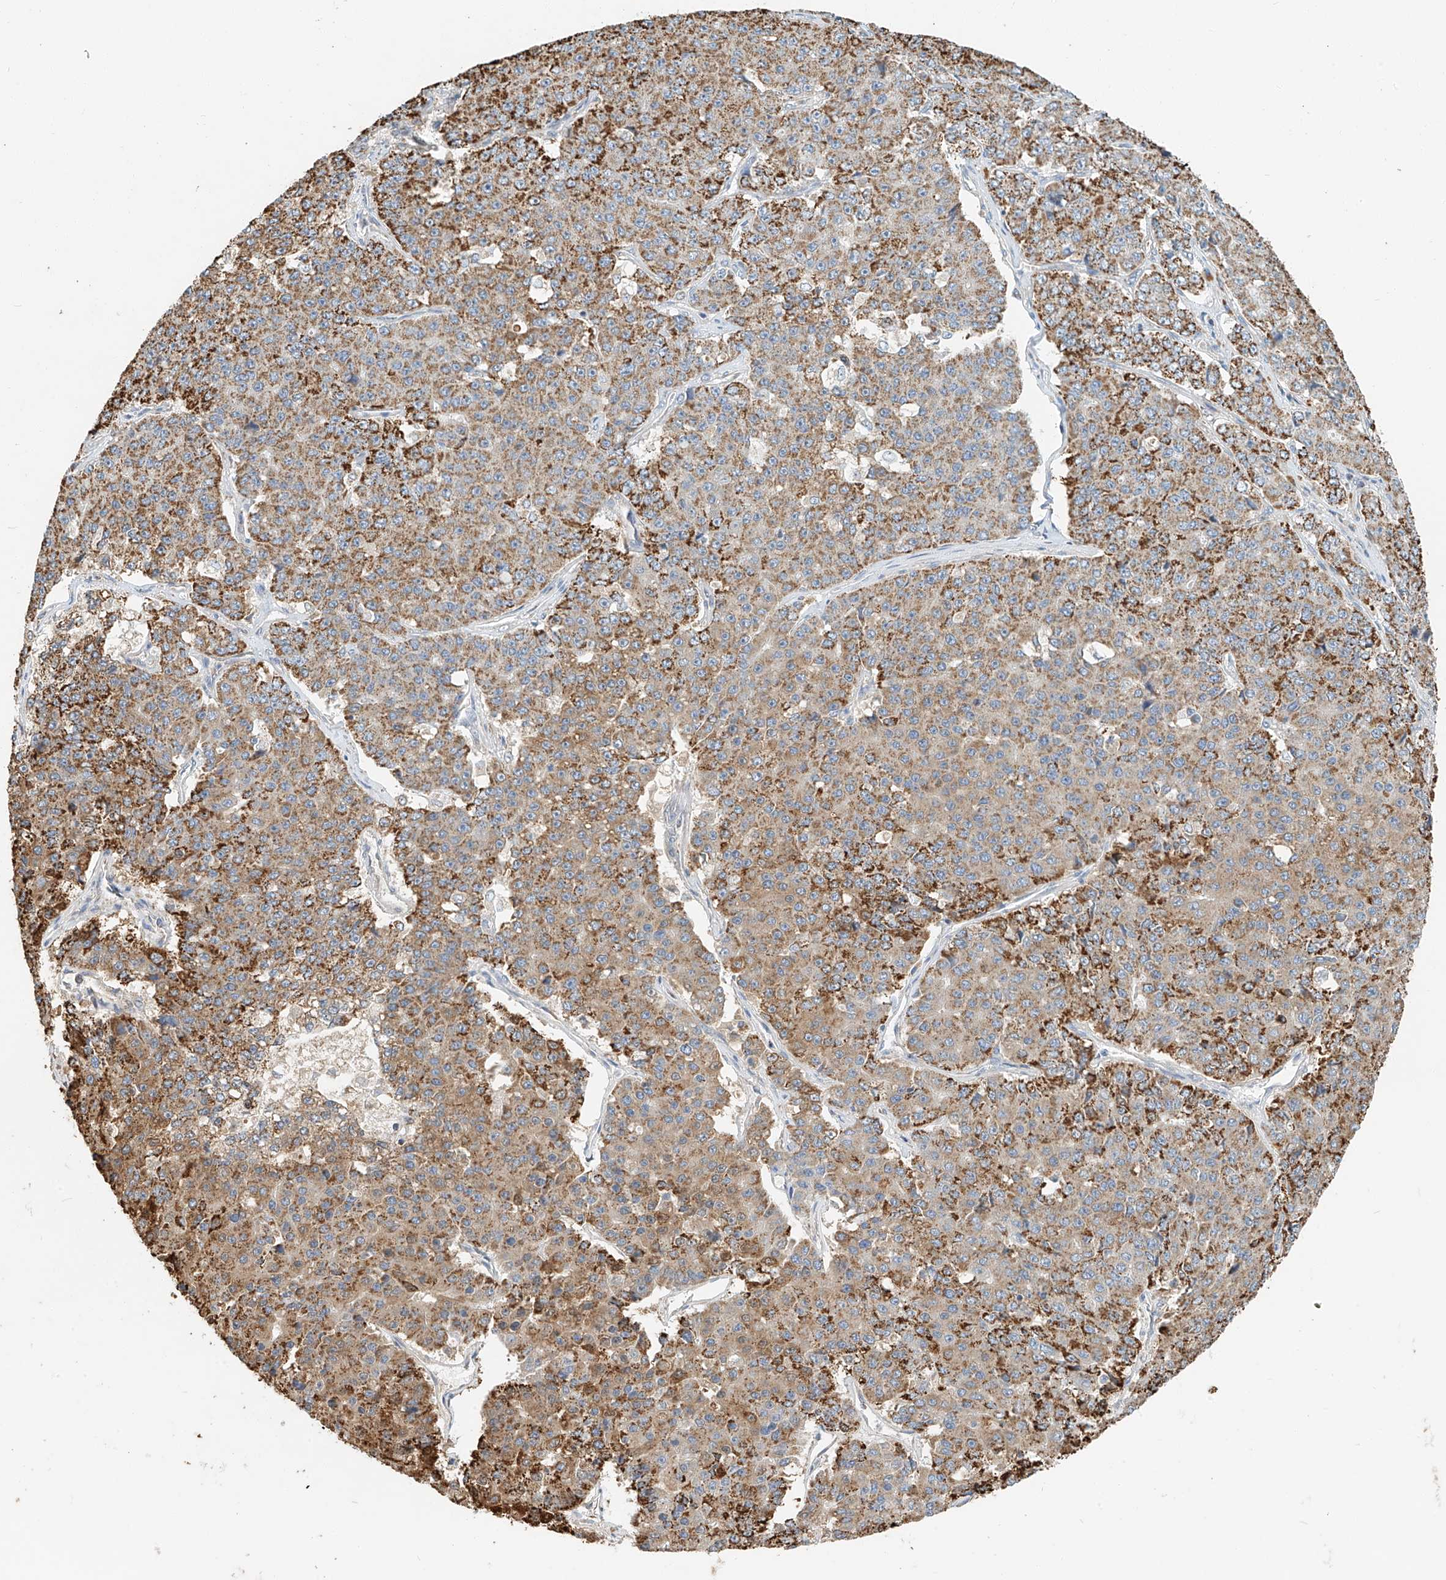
{"staining": {"intensity": "moderate", "quantity": ">75%", "location": "cytoplasmic/membranous"}, "tissue": "pancreatic cancer", "cell_type": "Tumor cells", "image_type": "cancer", "snomed": [{"axis": "morphology", "description": "Adenocarcinoma, NOS"}, {"axis": "topography", "description": "Pancreas"}], "caption": "A brown stain highlights moderate cytoplasmic/membranous expression of a protein in pancreatic cancer (adenocarcinoma) tumor cells.", "gene": "YIPF7", "patient": {"sex": "male", "age": 50}}